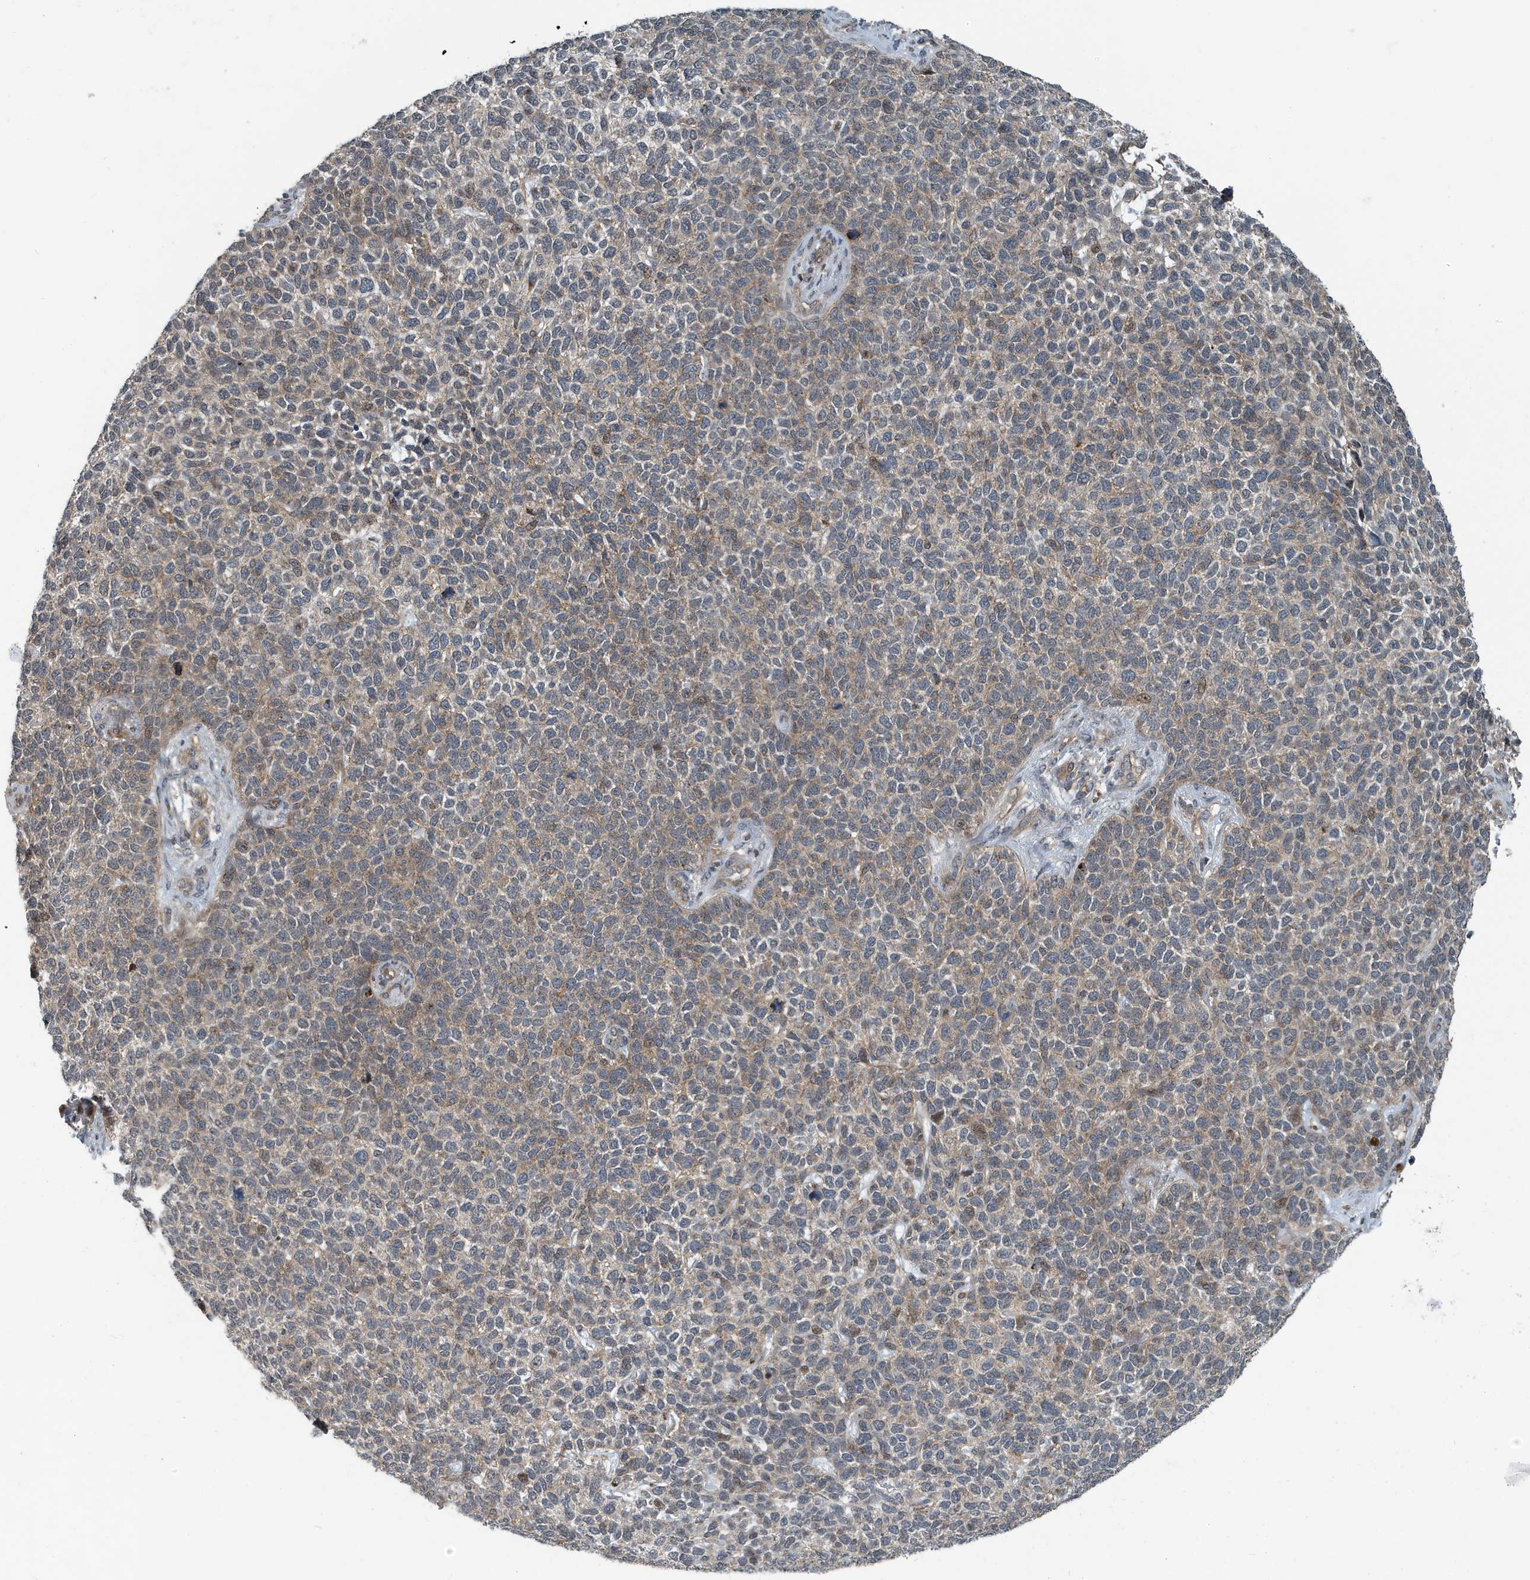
{"staining": {"intensity": "weak", "quantity": "25%-75%", "location": "cytoplasmic/membranous"}, "tissue": "skin cancer", "cell_type": "Tumor cells", "image_type": "cancer", "snomed": [{"axis": "morphology", "description": "Basal cell carcinoma"}, {"axis": "topography", "description": "Skin"}], "caption": "The histopathology image shows immunohistochemical staining of skin basal cell carcinoma. There is weak cytoplasmic/membranous positivity is seen in about 25%-75% of tumor cells.", "gene": "KIF15", "patient": {"sex": "female", "age": 84}}